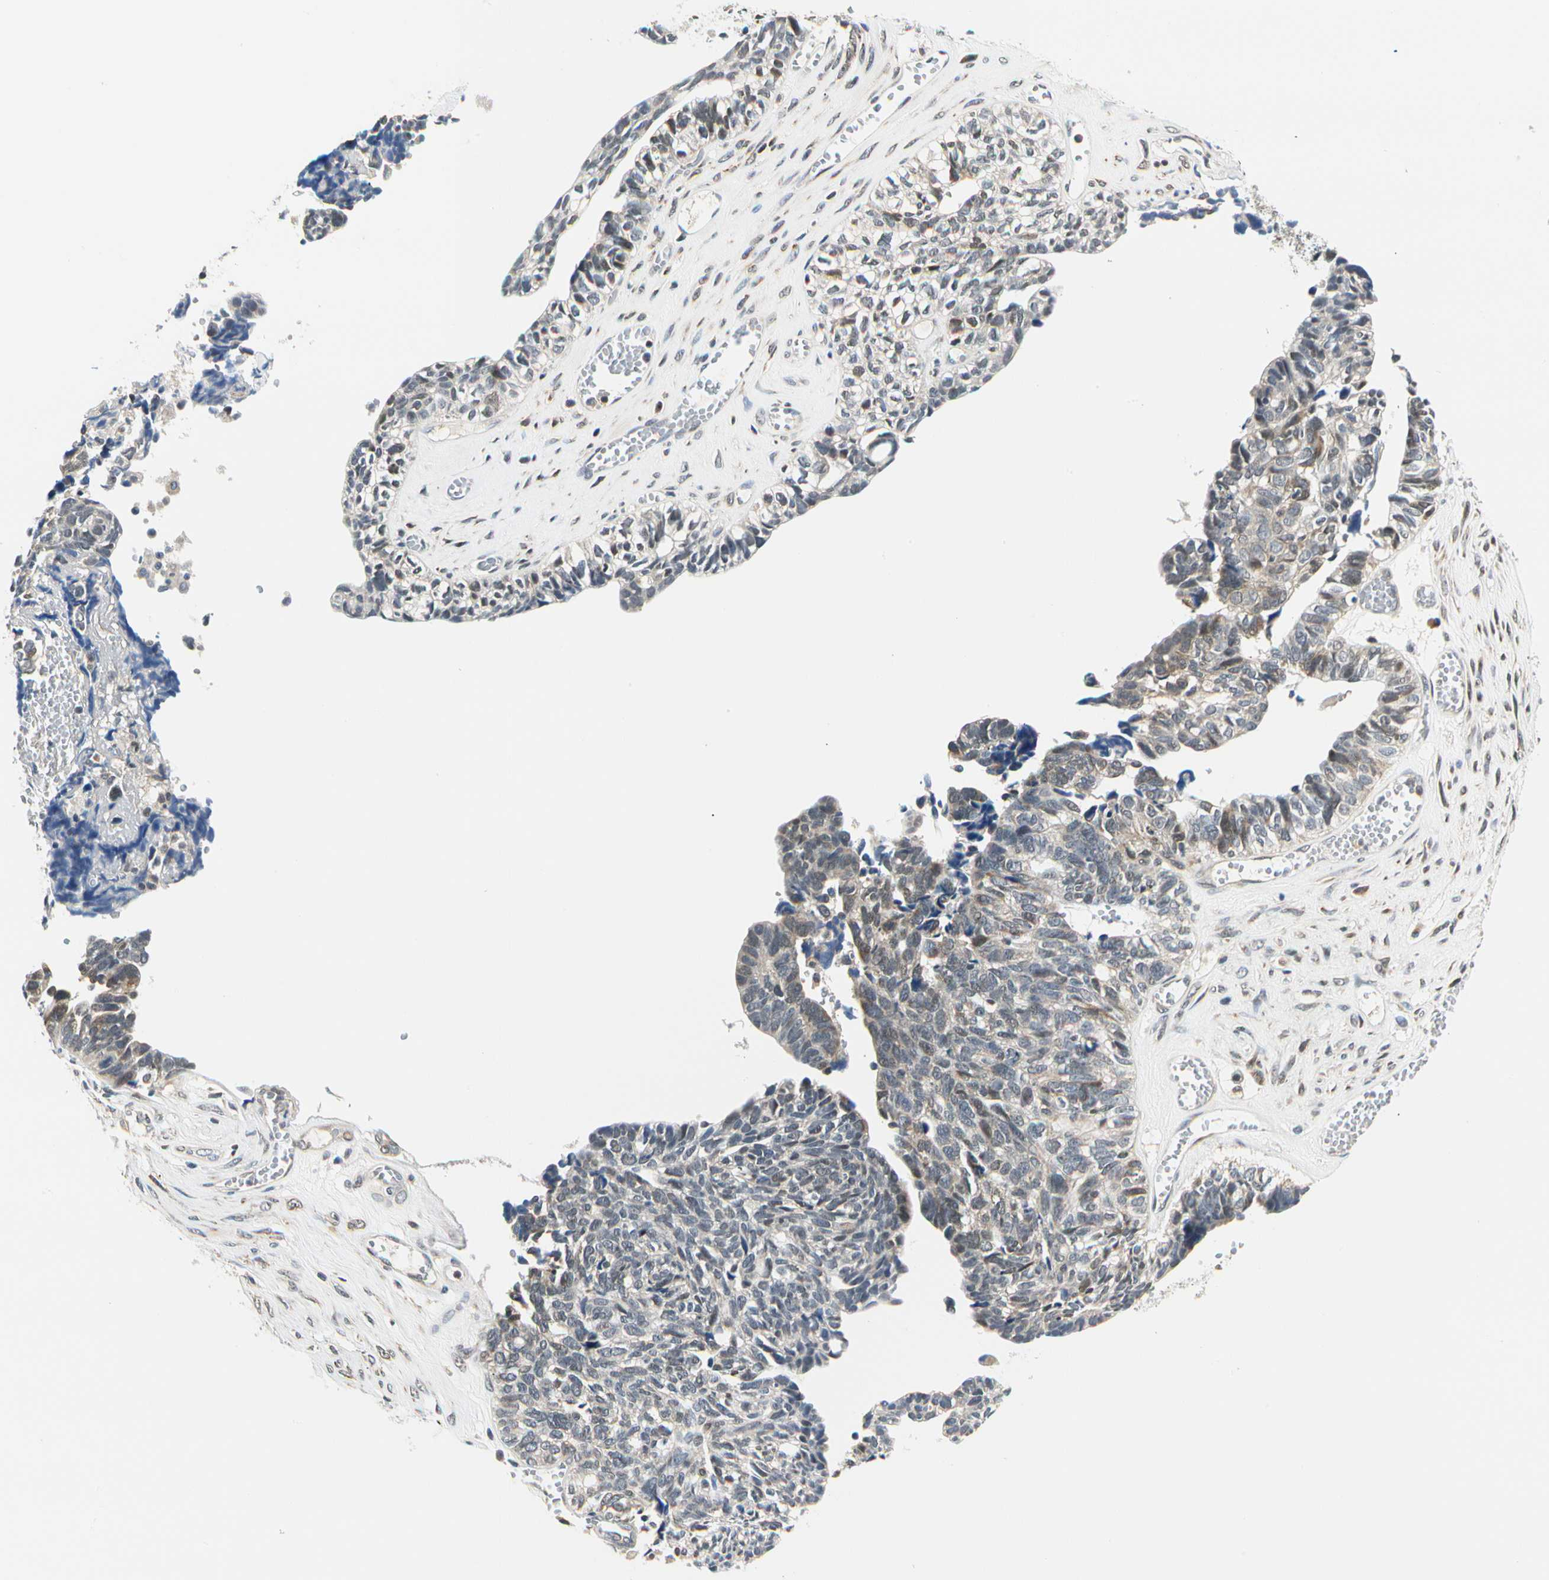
{"staining": {"intensity": "weak", "quantity": "<25%", "location": "cytoplasmic/membranous"}, "tissue": "ovarian cancer", "cell_type": "Tumor cells", "image_type": "cancer", "snomed": [{"axis": "morphology", "description": "Cystadenocarcinoma, serous, NOS"}, {"axis": "topography", "description": "Ovary"}], "caption": "Tumor cells are negative for protein expression in human serous cystadenocarcinoma (ovarian).", "gene": "PDK2", "patient": {"sex": "female", "age": 79}}